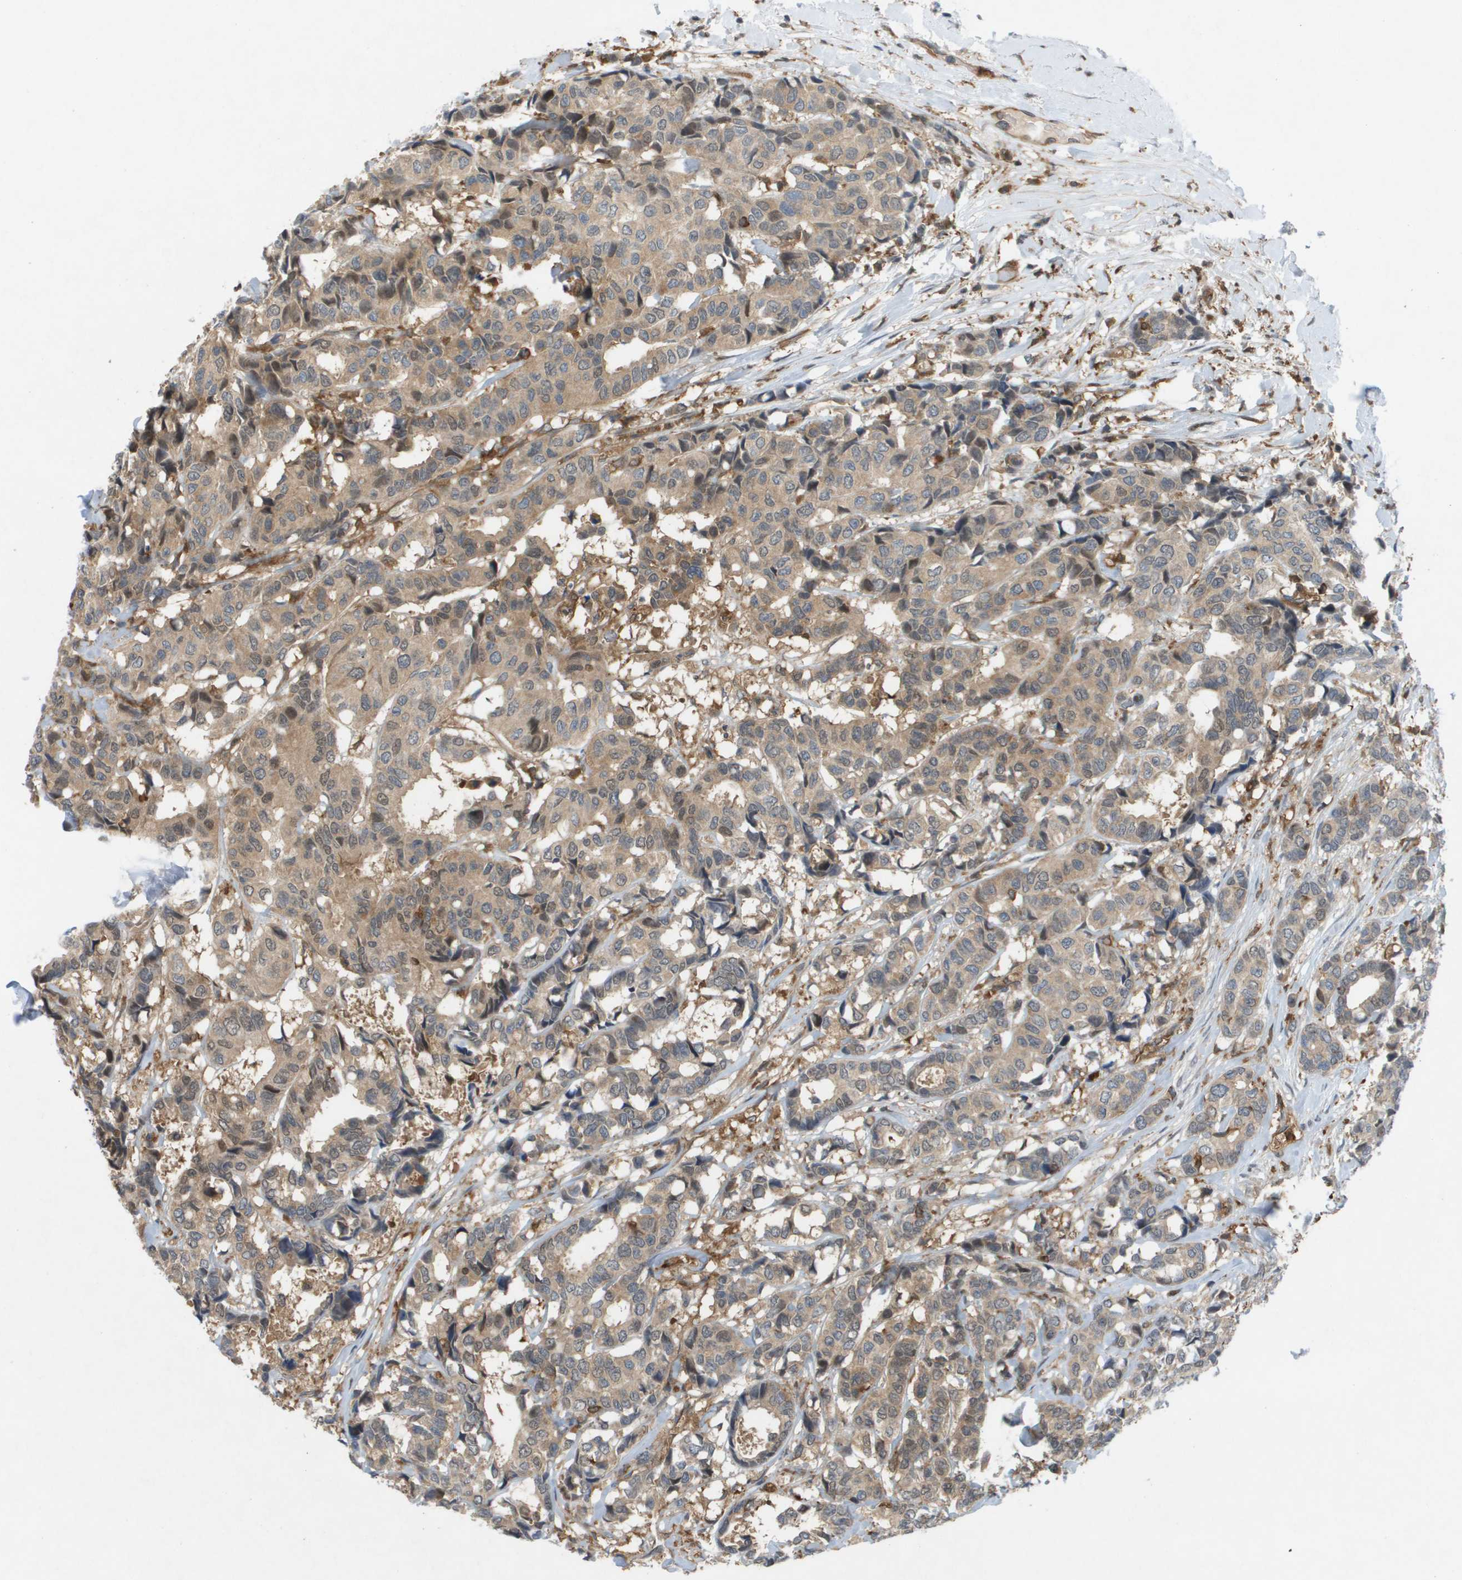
{"staining": {"intensity": "moderate", "quantity": ">75%", "location": "cytoplasmic/membranous"}, "tissue": "breast cancer", "cell_type": "Tumor cells", "image_type": "cancer", "snomed": [{"axis": "morphology", "description": "Duct carcinoma"}, {"axis": "topography", "description": "Breast"}], "caption": "IHC of human infiltrating ductal carcinoma (breast) shows medium levels of moderate cytoplasmic/membranous staining in approximately >75% of tumor cells.", "gene": "PALD1", "patient": {"sex": "female", "age": 87}}